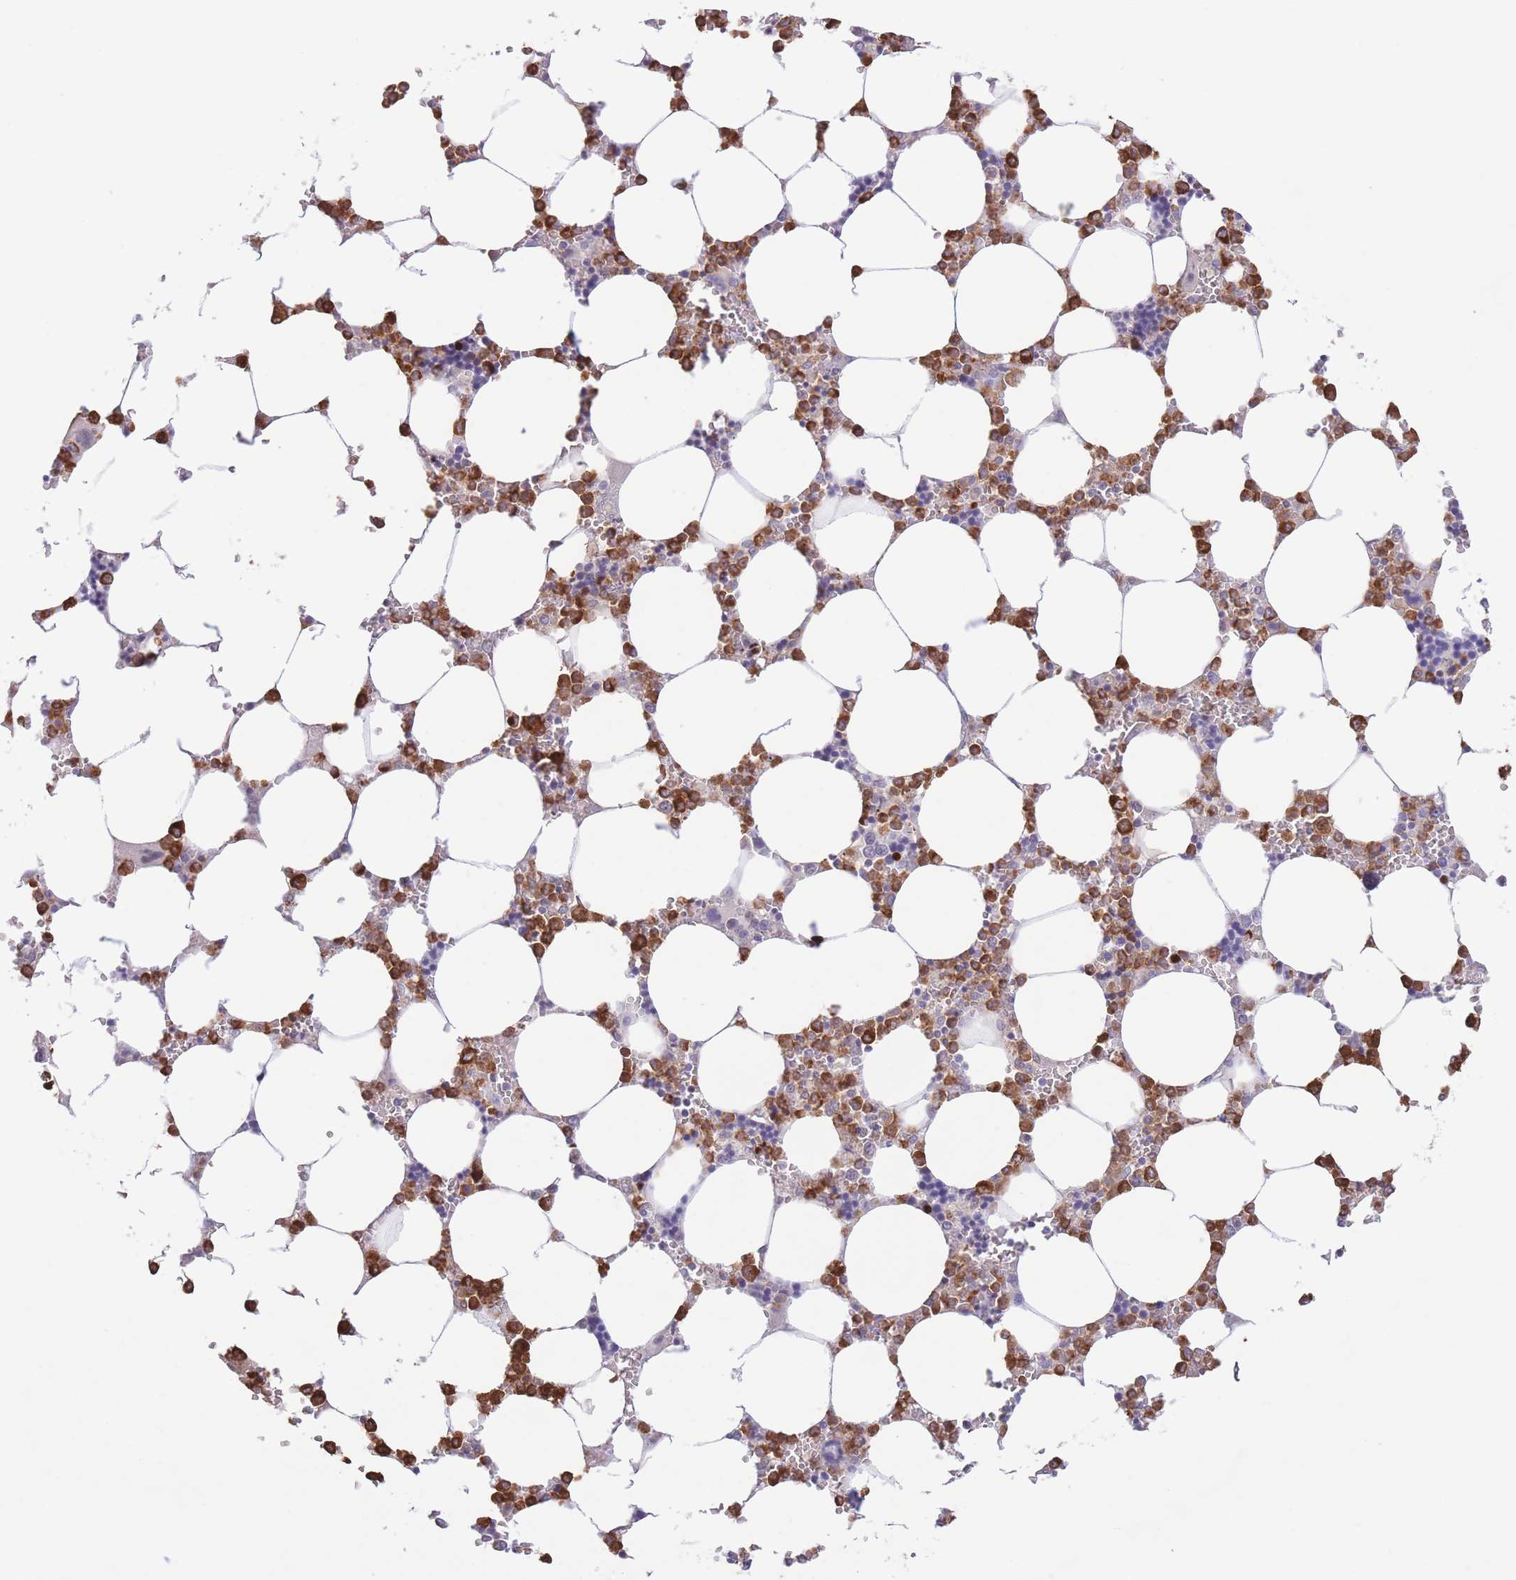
{"staining": {"intensity": "strong", "quantity": ">75%", "location": "cytoplasmic/membranous"}, "tissue": "bone marrow", "cell_type": "Hematopoietic cells", "image_type": "normal", "snomed": [{"axis": "morphology", "description": "Normal tissue, NOS"}, {"axis": "topography", "description": "Bone marrow"}], "caption": "The histopathology image exhibits a brown stain indicating the presence of a protein in the cytoplasmic/membranous of hematopoietic cells in bone marrow.", "gene": "LCLAT1", "patient": {"sex": "male", "age": 64}}